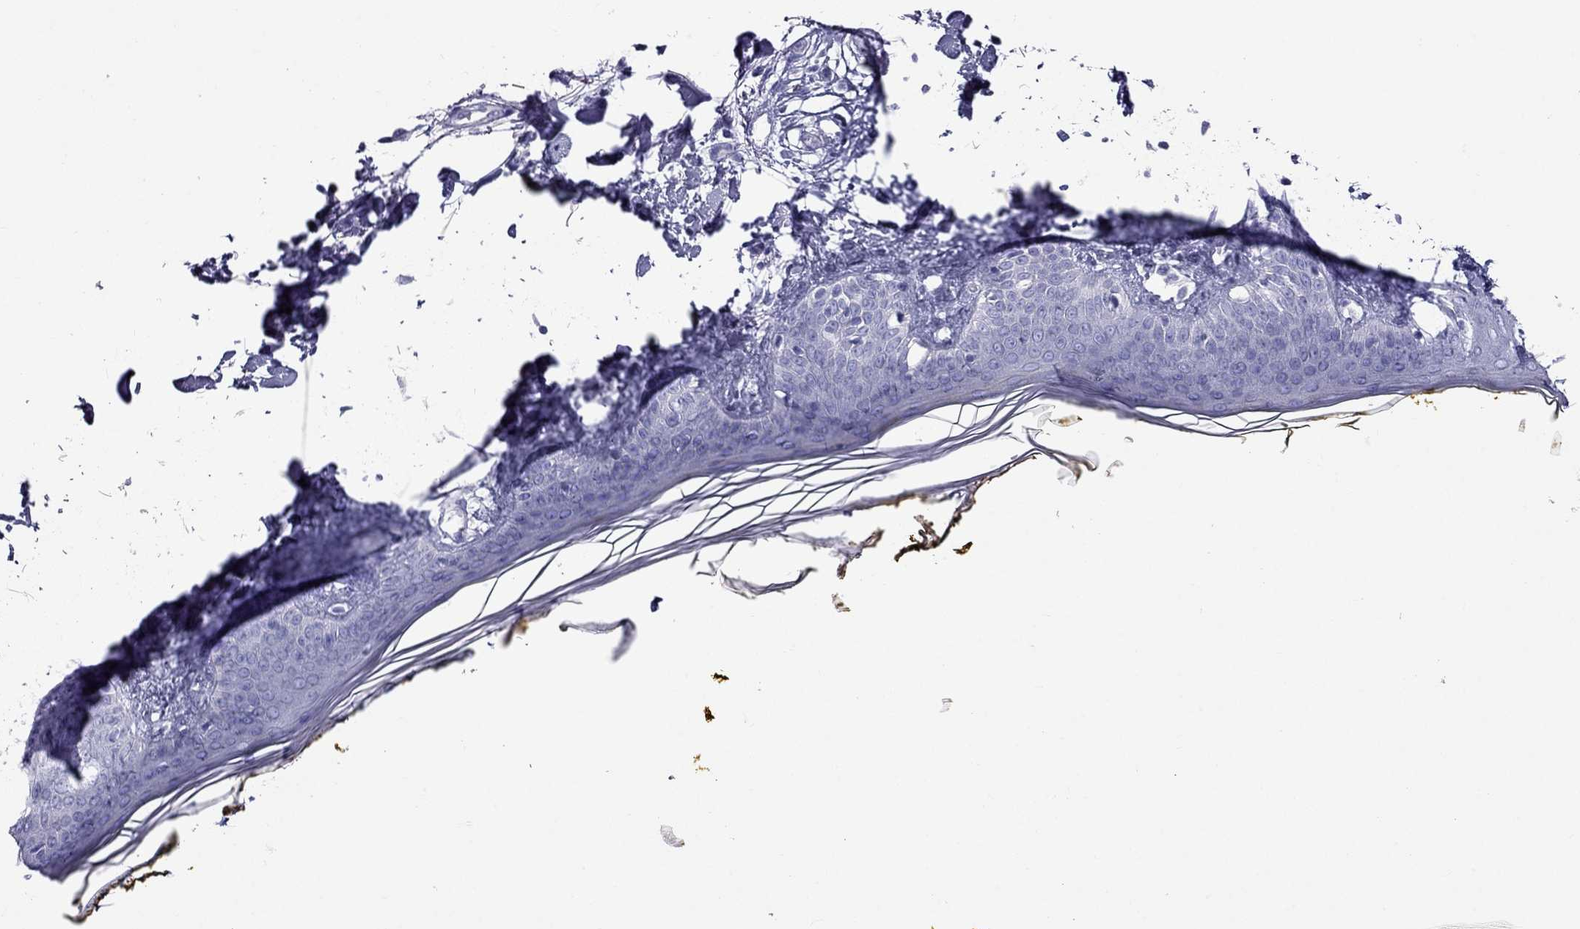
{"staining": {"intensity": "negative", "quantity": "none", "location": "none"}, "tissue": "skin", "cell_type": "Fibroblasts", "image_type": "normal", "snomed": [{"axis": "morphology", "description": "Normal tissue, NOS"}, {"axis": "topography", "description": "Skin"}], "caption": "IHC histopathology image of normal skin stained for a protein (brown), which reveals no positivity in fibroblasts.", "gene": "ERC2", "patient": {"sex": "female", "age": 34}}